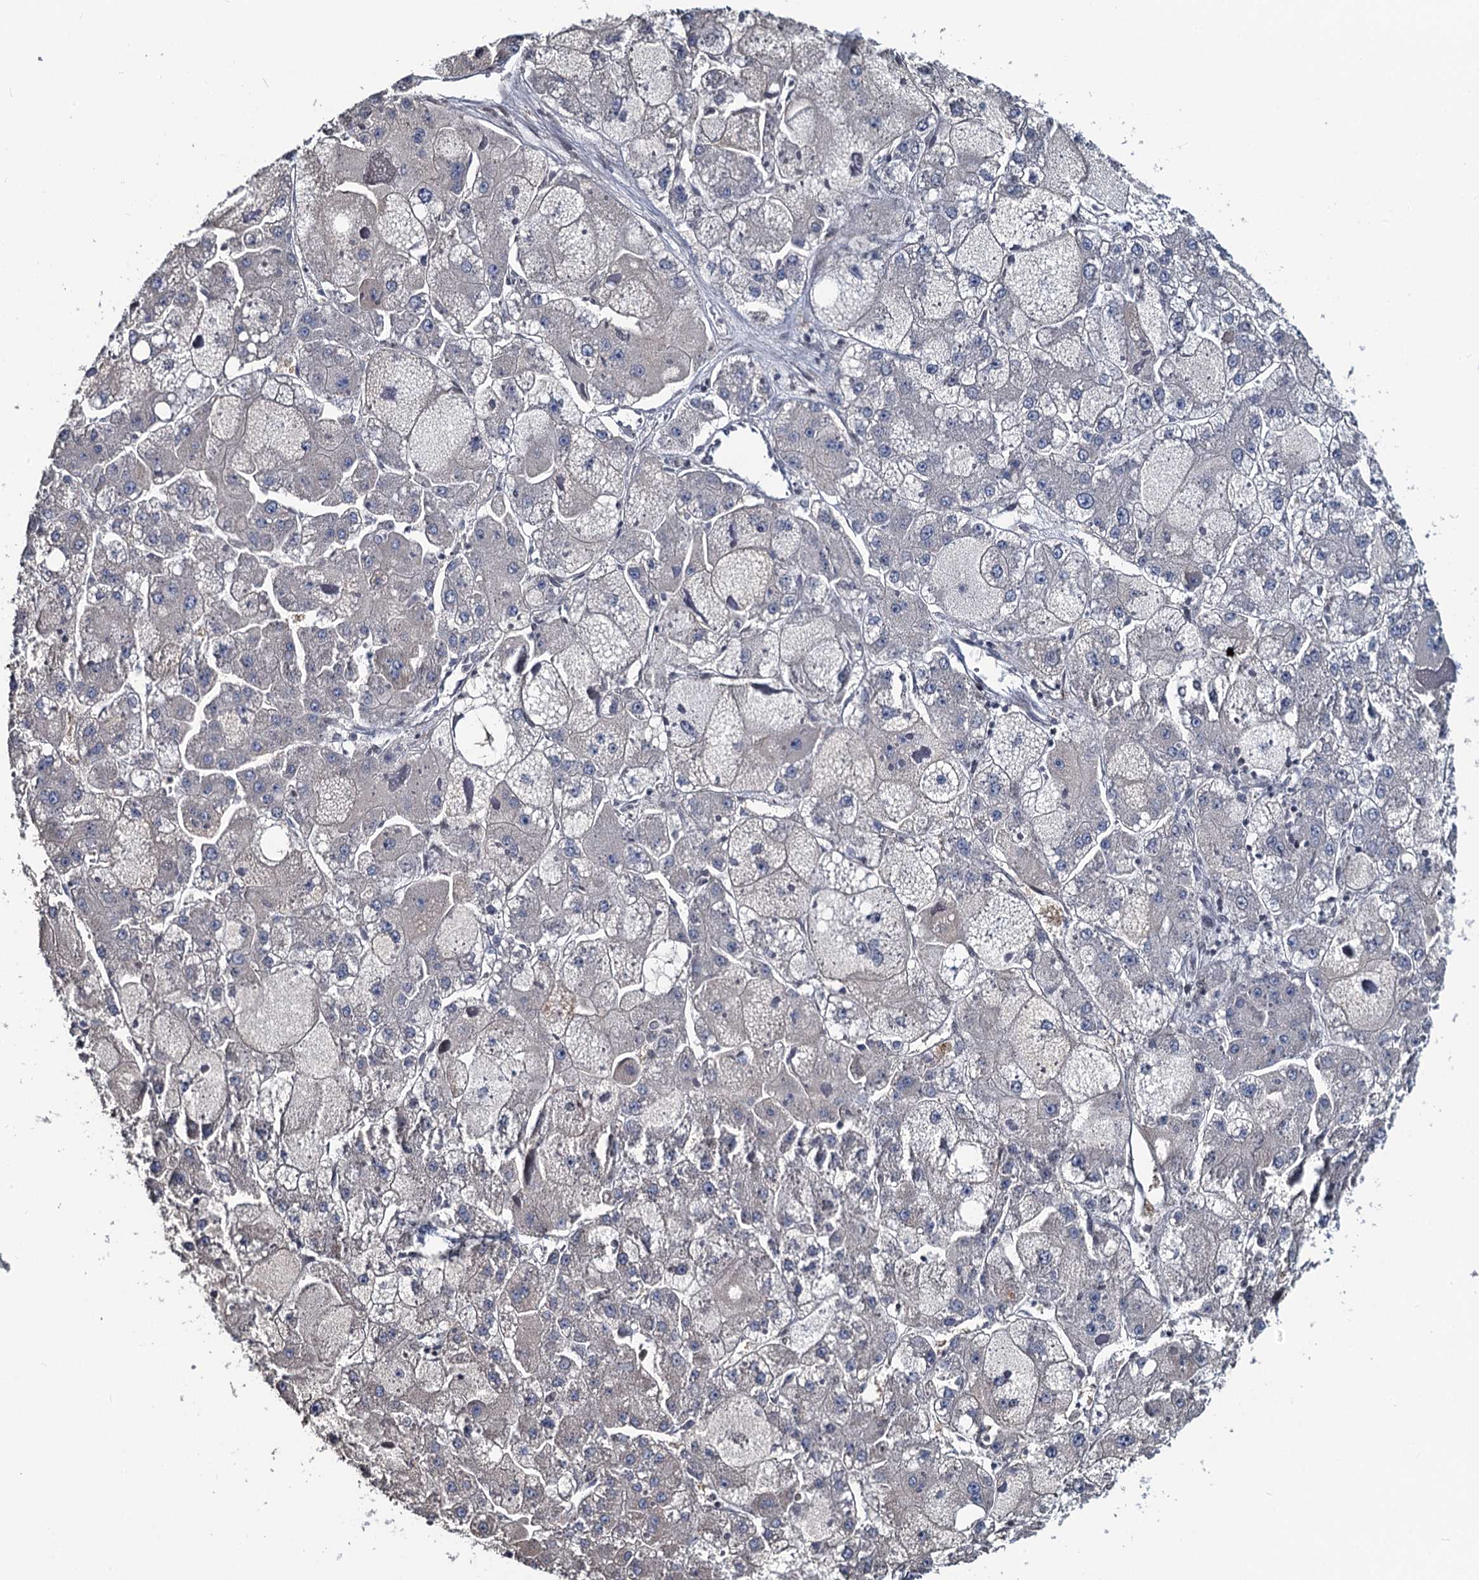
{"staining": {"intensity": "weak", "quantity": "<25%", "location": "cytoplasmic/membranous"}, "tissue": "liver cancer", "cell_type": "Tumor cells", "image_type": "cancer", "snomed": [{"axis": "morphology", "description": "Carcinoma, Hepatocellular, NOS"}, {"axis": "topography", "description": "Liver"}], "caption": "This histopathology image is of liver hepatocellular carcinoma stained with IHC to label a protein in brown with the nuclei are counter-stained blue. There is no staining in tumor cells.", "gene": "TOX3", "patient": {"sex": "female", "age": 73}}